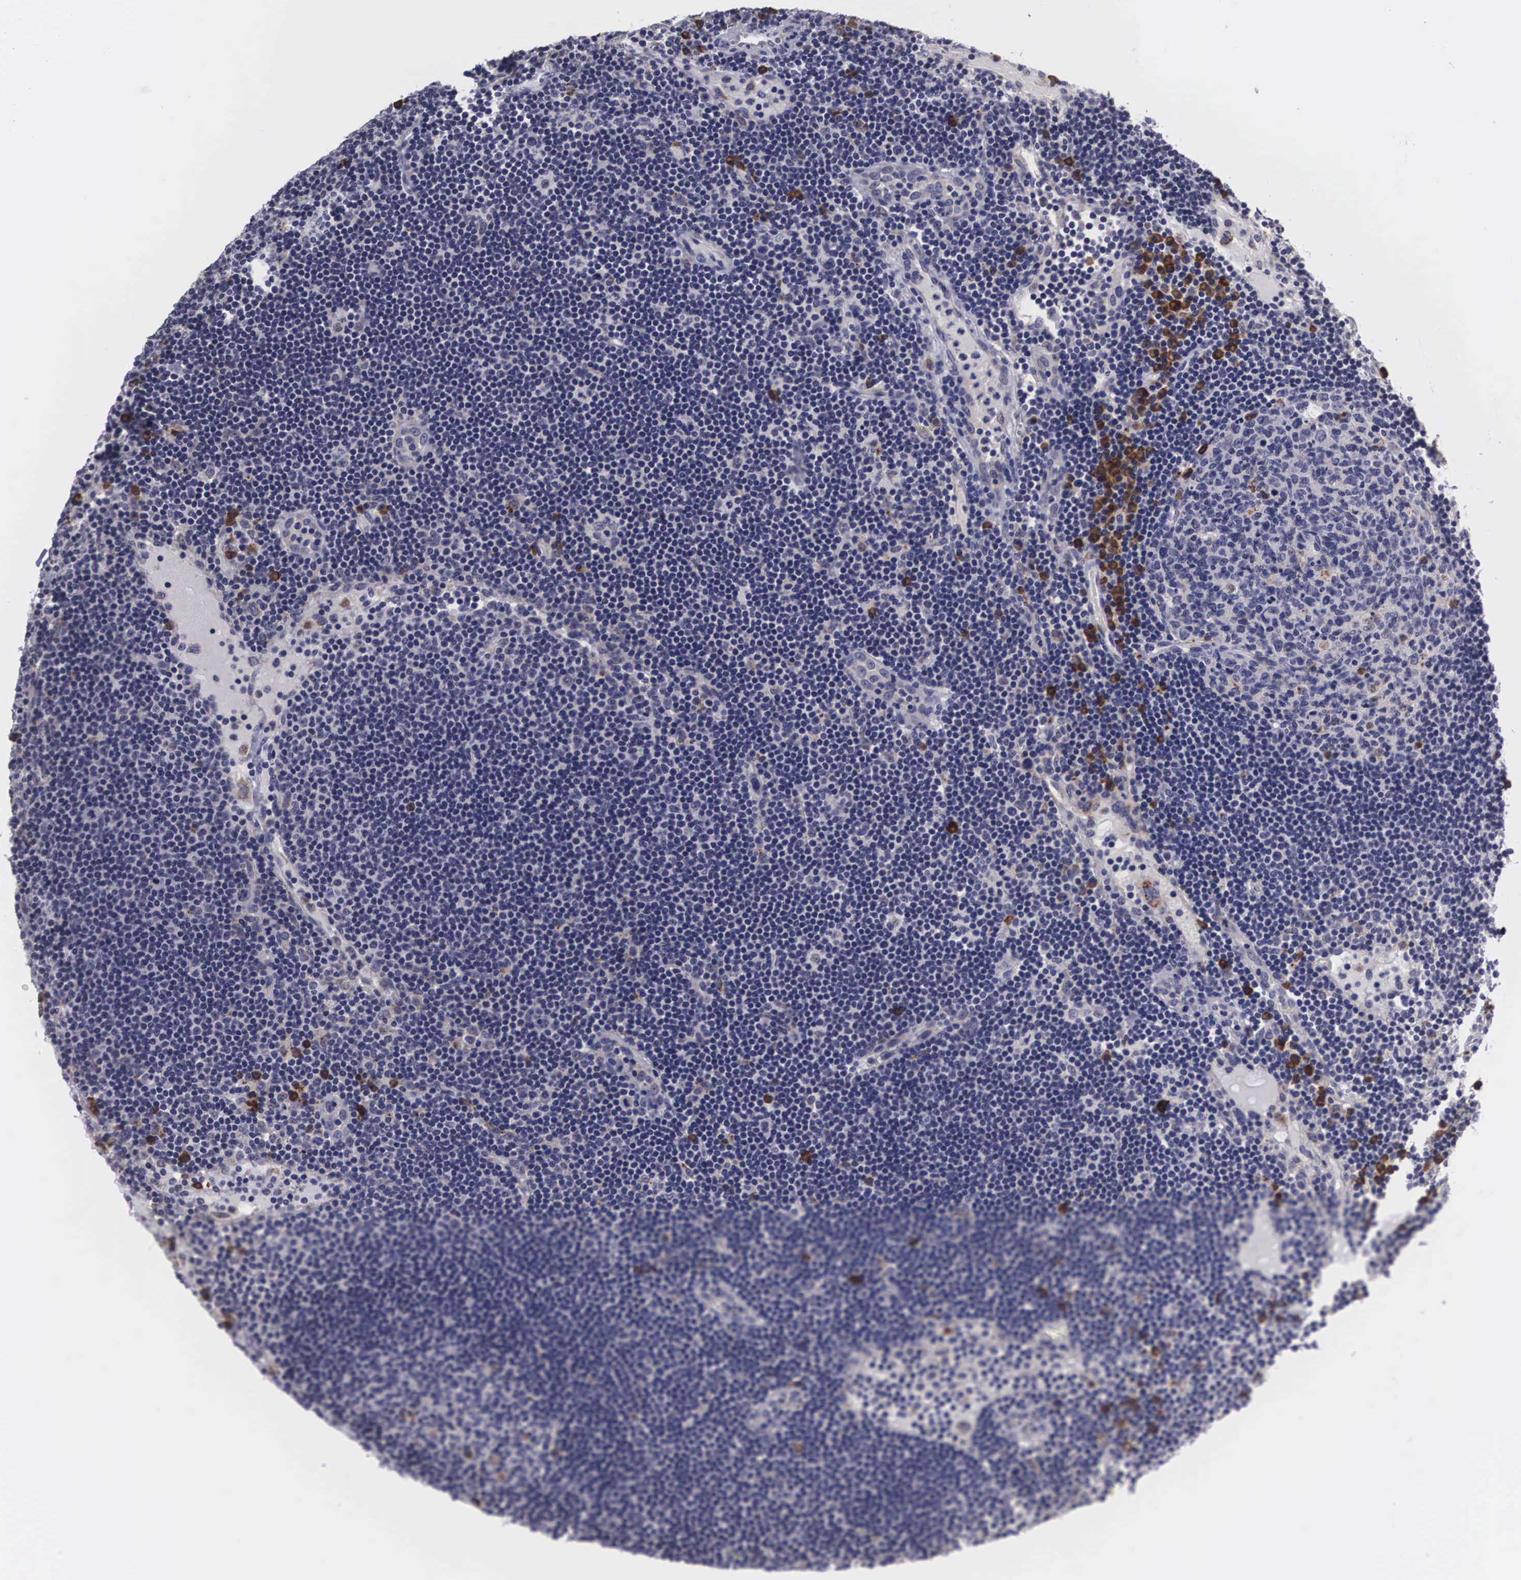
{"staining": {"intensity": "strong", "quantity": "<25%", "location": "cytoplasmic/membranous"}, "tissue": "lymph node", "cell_type": "Germinal center cells", "image_type": "normal", "snomed": [{"axis": "morphology", "description": "Normal tissue, NOS"}, {"axis": "topography", "description": "Lymph node"}], "caption": "Strong cytoplasmic/membranous protein expression is seen in approximately <25% of germinal center cells in lymph node.", "gene": "CRELD2", "patient": {"sex": "male", "age": 54}}